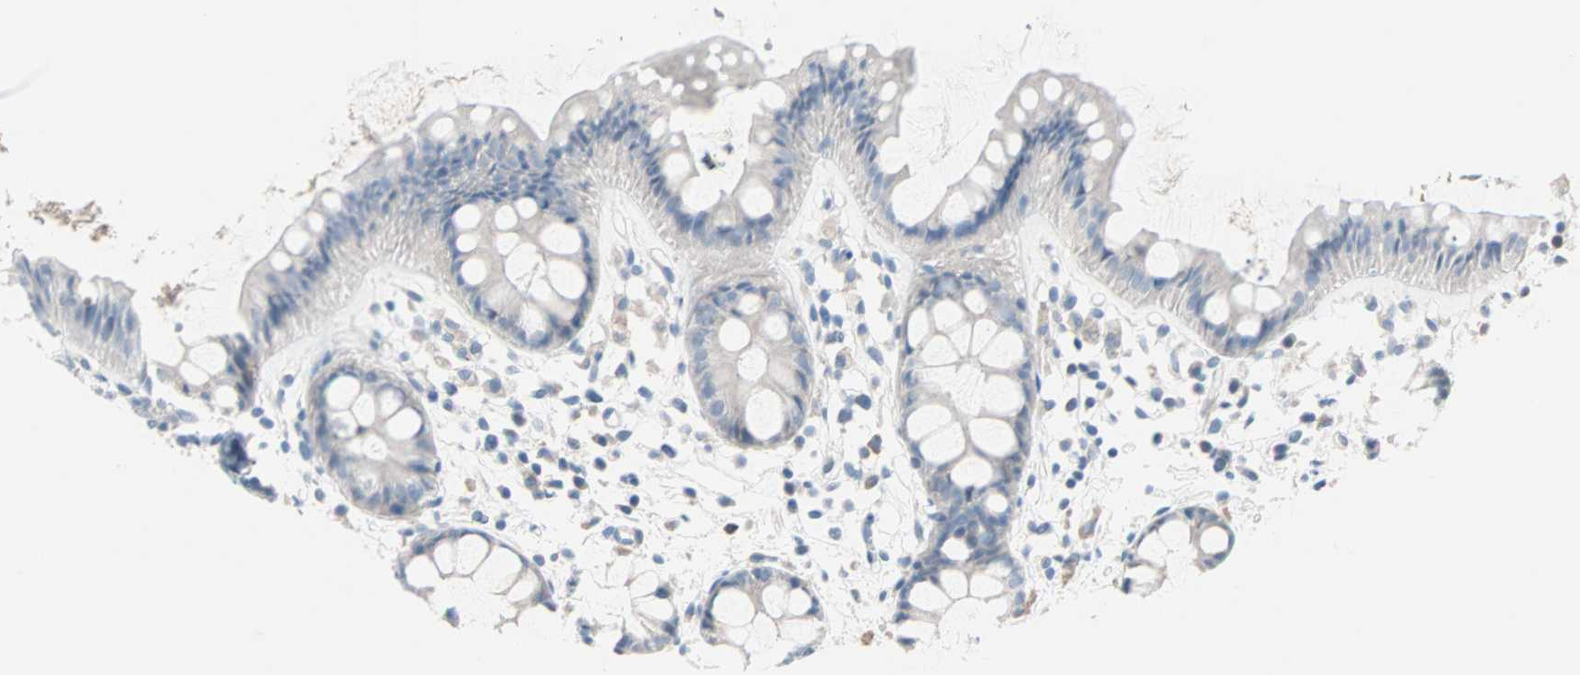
{"staining": {"intensity": "negative", "quantity": "none", "location": "none"}, "tissue": "rectum", "cell_type": "Glandular cells", "image_type": "normal", "snomed": [{"axis": "morphology", "description": "Normal tissue, NOS"}, {"axis": "topography", "description": "Rectum"}], "caption": "Rectum was stained to show a protein in brown. There is no significant expression in glandular cells. (DAB (3,3'-diaminobenzidine) immunohistochemistry (IHC) visualized using brightfield microscopy, high magnification).", "gene": "NEFH", "patient": {"sex": "female", "age": 66}}